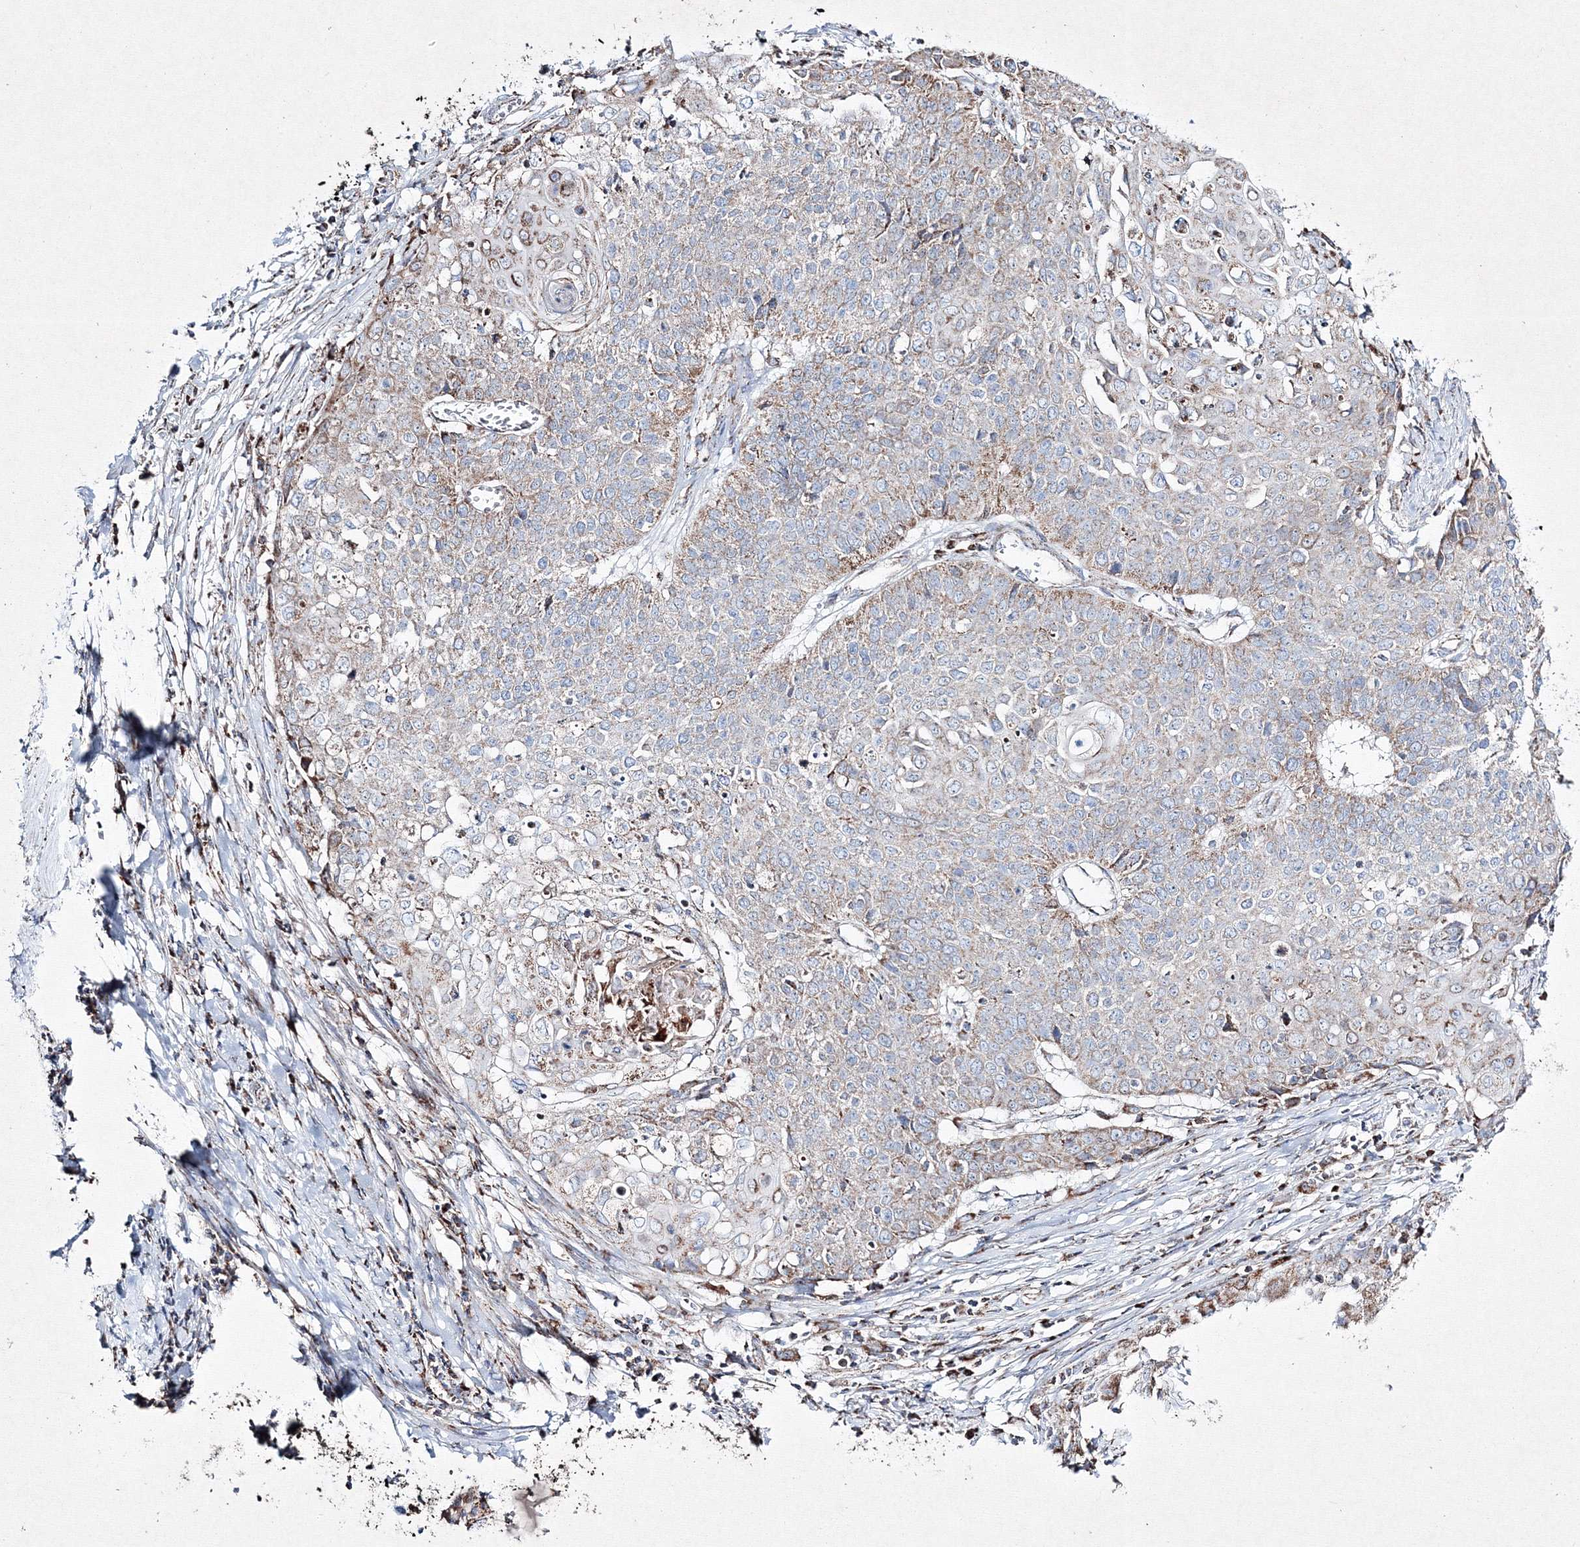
{"staining": {"intensity": "weak", "quantity": "25%-75%", "location": "cytoplasmic/membranous"}, "tissue": "cervical cancer", "cell_type": "Tumor cells", "image_type": "cancer", "snomed": [{"axis": "morphology", "description": "Squamous cell carcinoma, NOS"}, {"axis": "topography", "description": "Cervix"}], "caption": "Brown immunohistochemical staining in human cervical squamous cell carcinoma displays weak cytoplasmic/membranous expression in approximately 25%-75% of tumor cells. (DAB (3,3'-diaminobenzidine) = brown stain, brightfield microscopy at high magnification).", "gene": "IGSF9", "patient": {"sex": "female", "age": 39}}